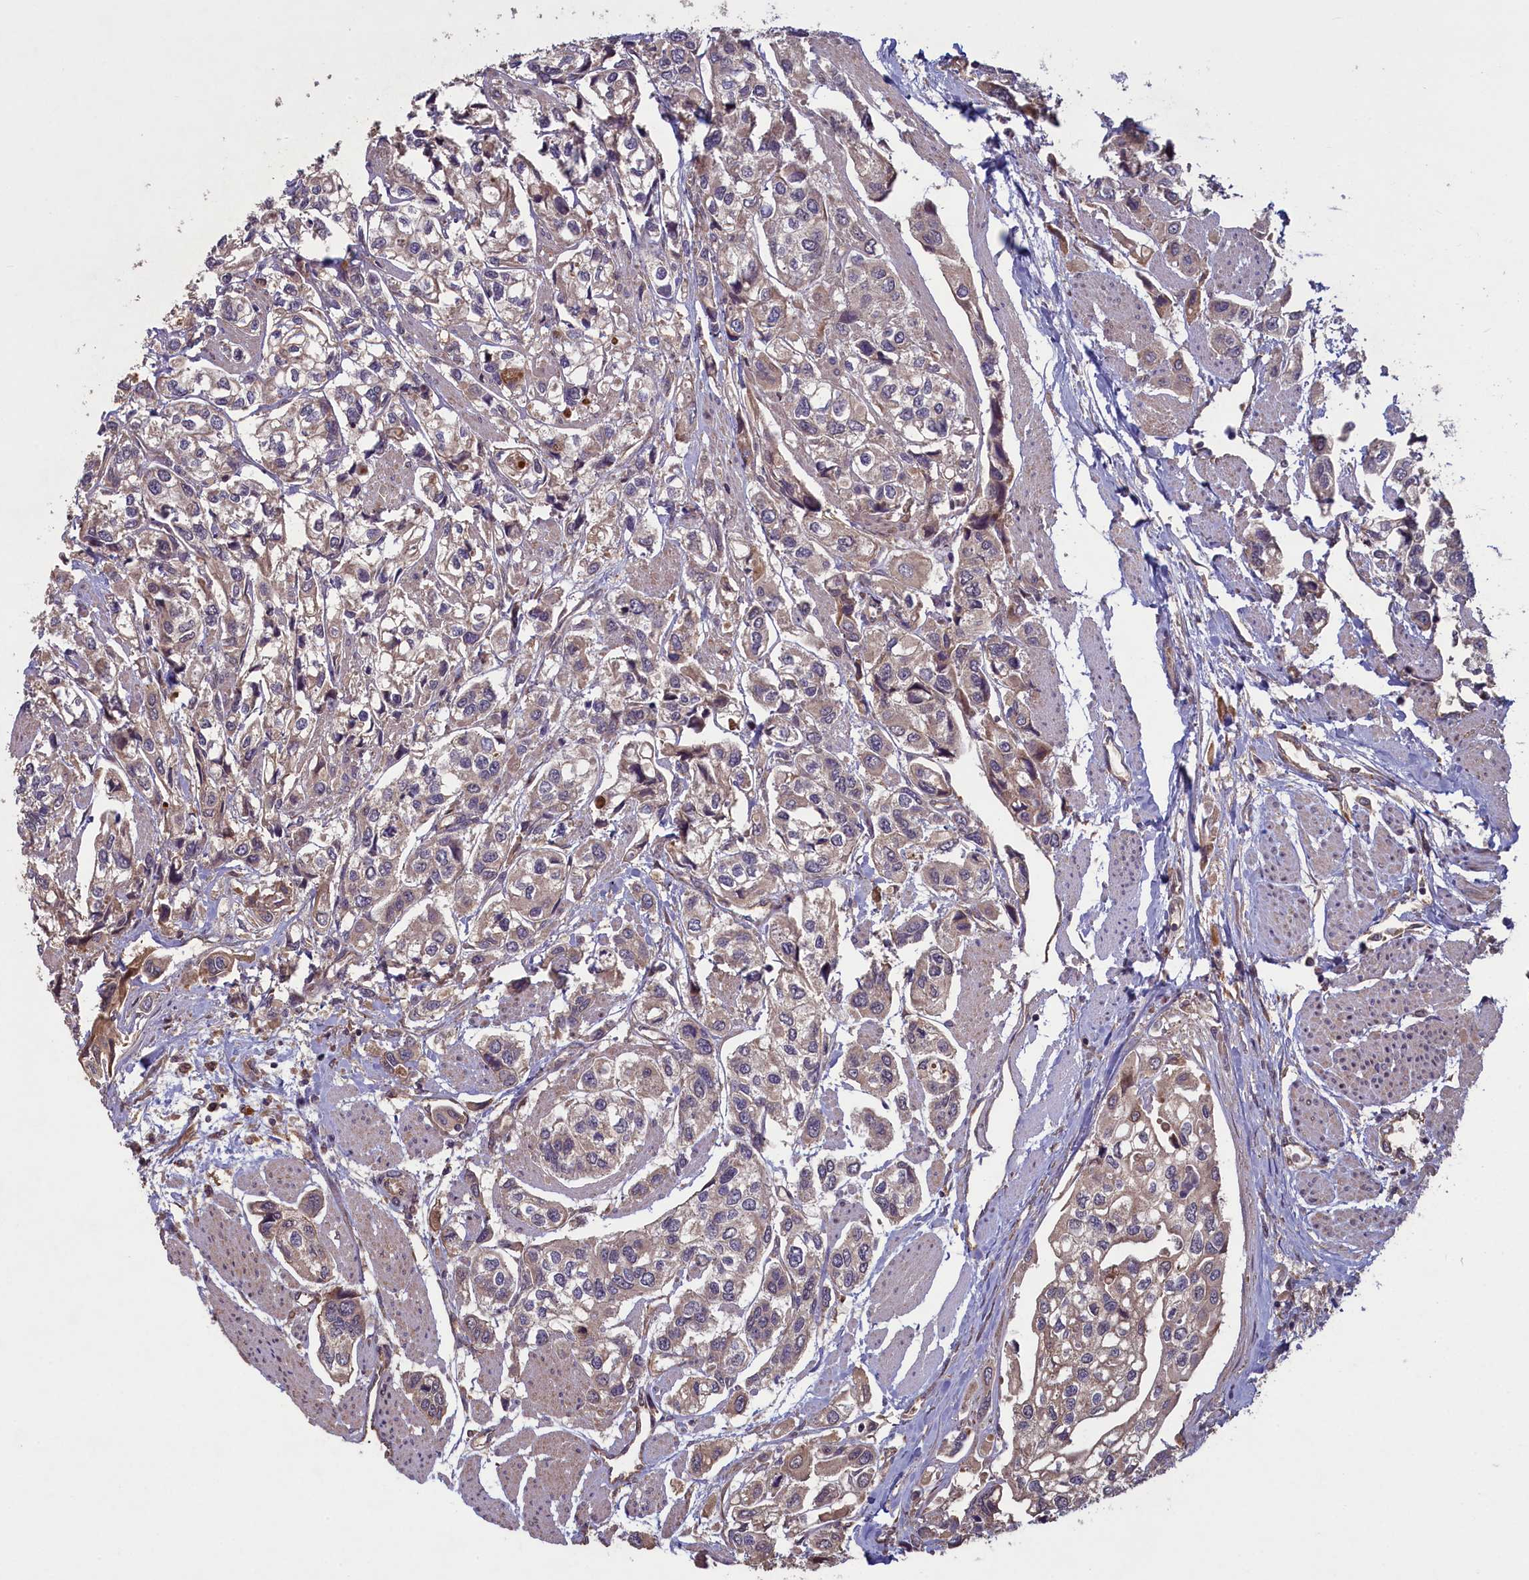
{"staining": {"intensity": "weak", "quantity": "25%-75%", "location": "cytoplasmic/membranous"}, "tissue": "urothelial cancer", "cell_type": "Tumor cells", "image_type": "cancer", "snomed": [{"axis": "morphology", "description": "Urothelial carcinoma, High grade"}, {"axis": "topography", "description": "Urinary bladder"}], "caption": "About 25%-75% of tumor cells in human high-grade urothelial carcinoma exhibit weak cytoplasmic/membranous protein expression as visualized by brown immunohistochemical staining.", "gene": "CIAO2B", "patient": {"sex": "male", "age": 67}}